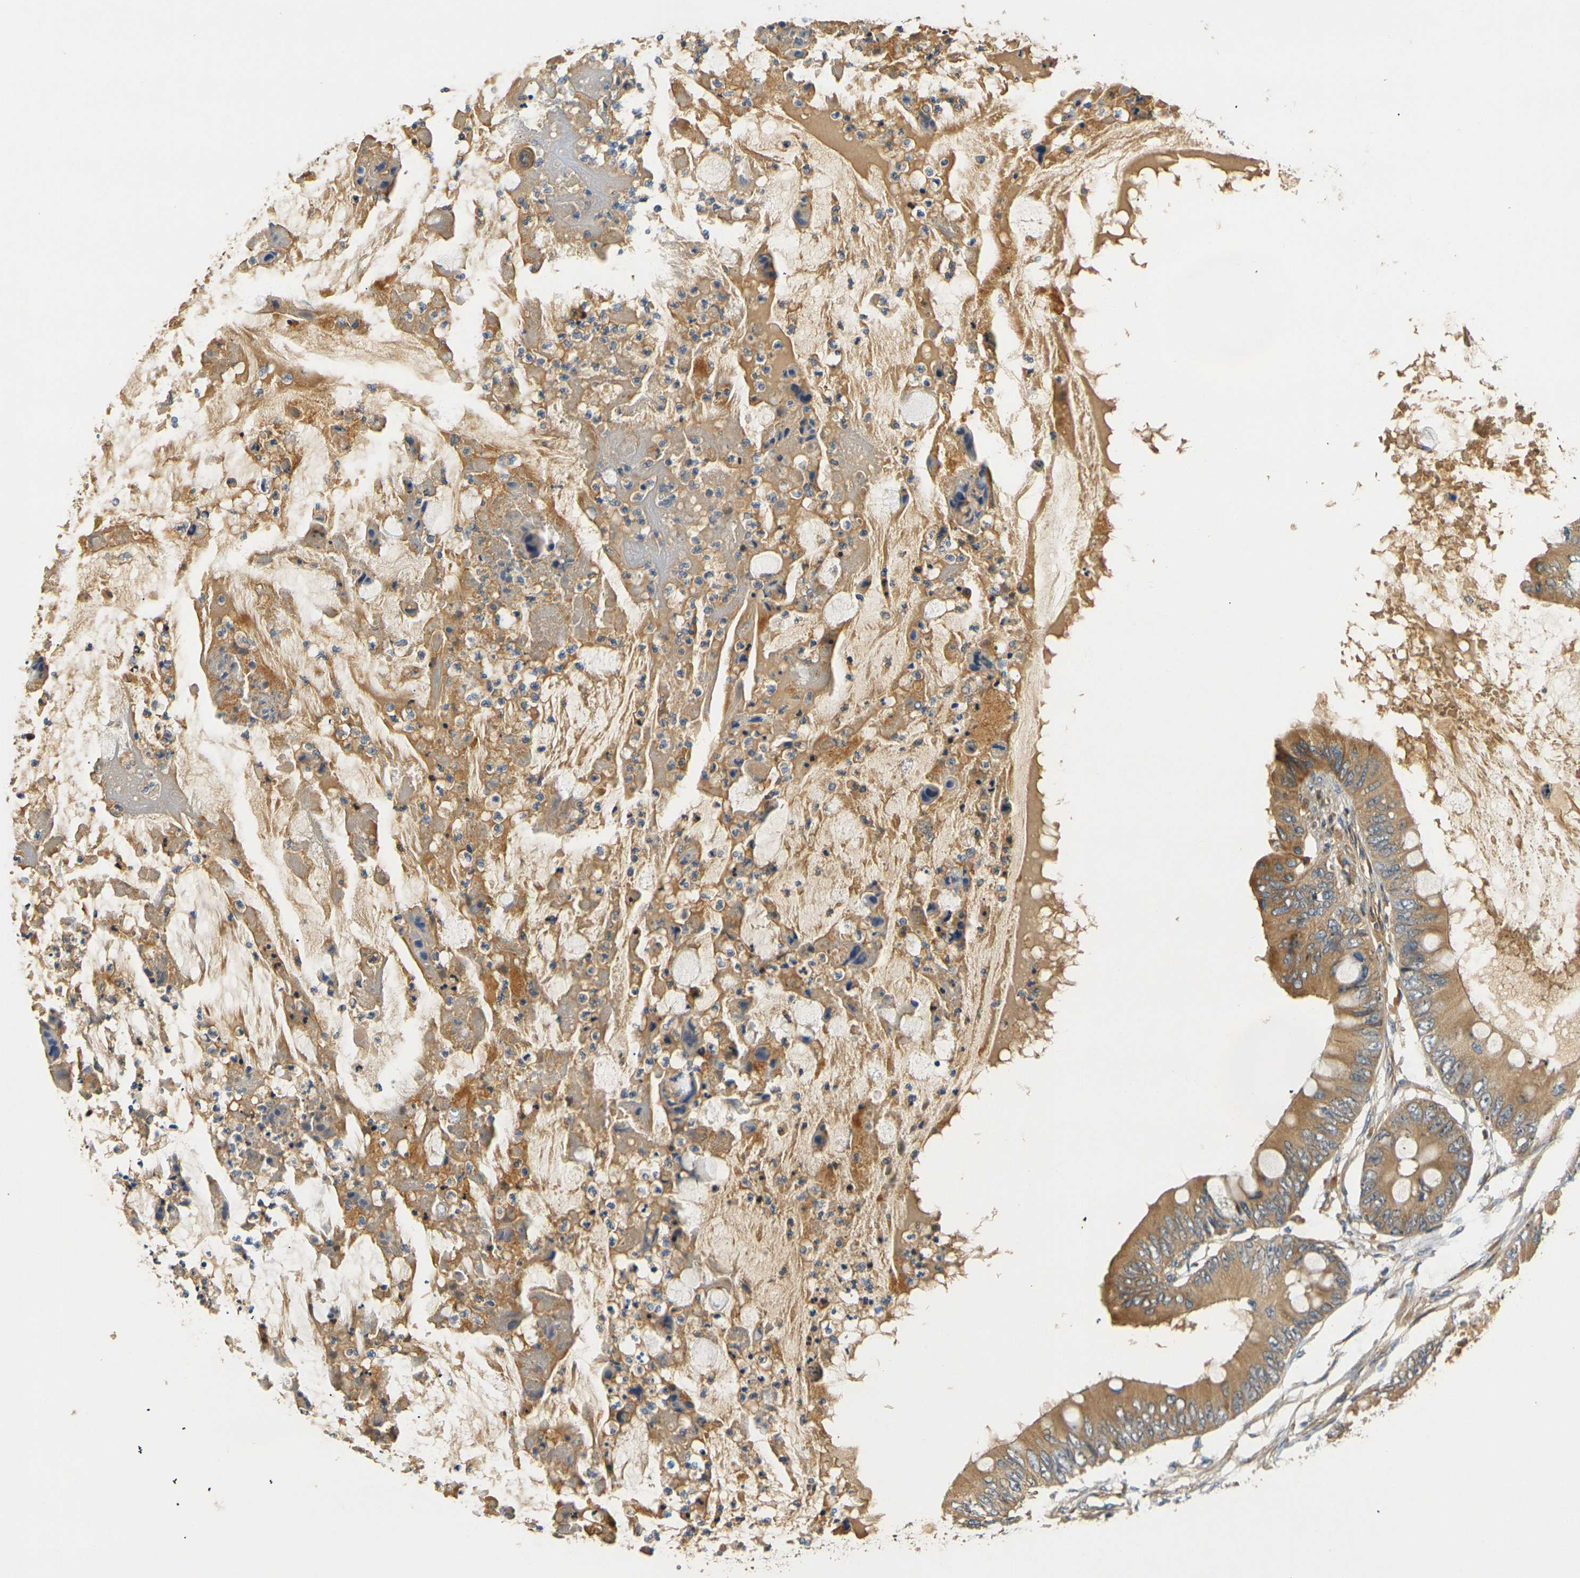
{"staining": {"intensity": "moderate", "quantity": ">75%", "location": "cytoplasmic/membranous"}, "tissue": "colorectal cancer", "cell_type": "Tumor cells", "image_type": "cancer", "snomed": [{"axis": "morphology", "description": "Normal tissue, NOS"}, {"axis": "morphology", "description": "Adenocarcinoma, NOS"}, {"axis": "topography", "description": "Rectum"}, {"axis": "topography", "description": "Peripheral nerve tissue"}], "caption": "Adenocarcinoma (colorectal) stained with immunohistochemistry shows moderate cytoplasmic/membranous positivity in about >75% of tumor cells.", "gene": "LRCH3", "patient": {"sex": "female", "age": 77}}